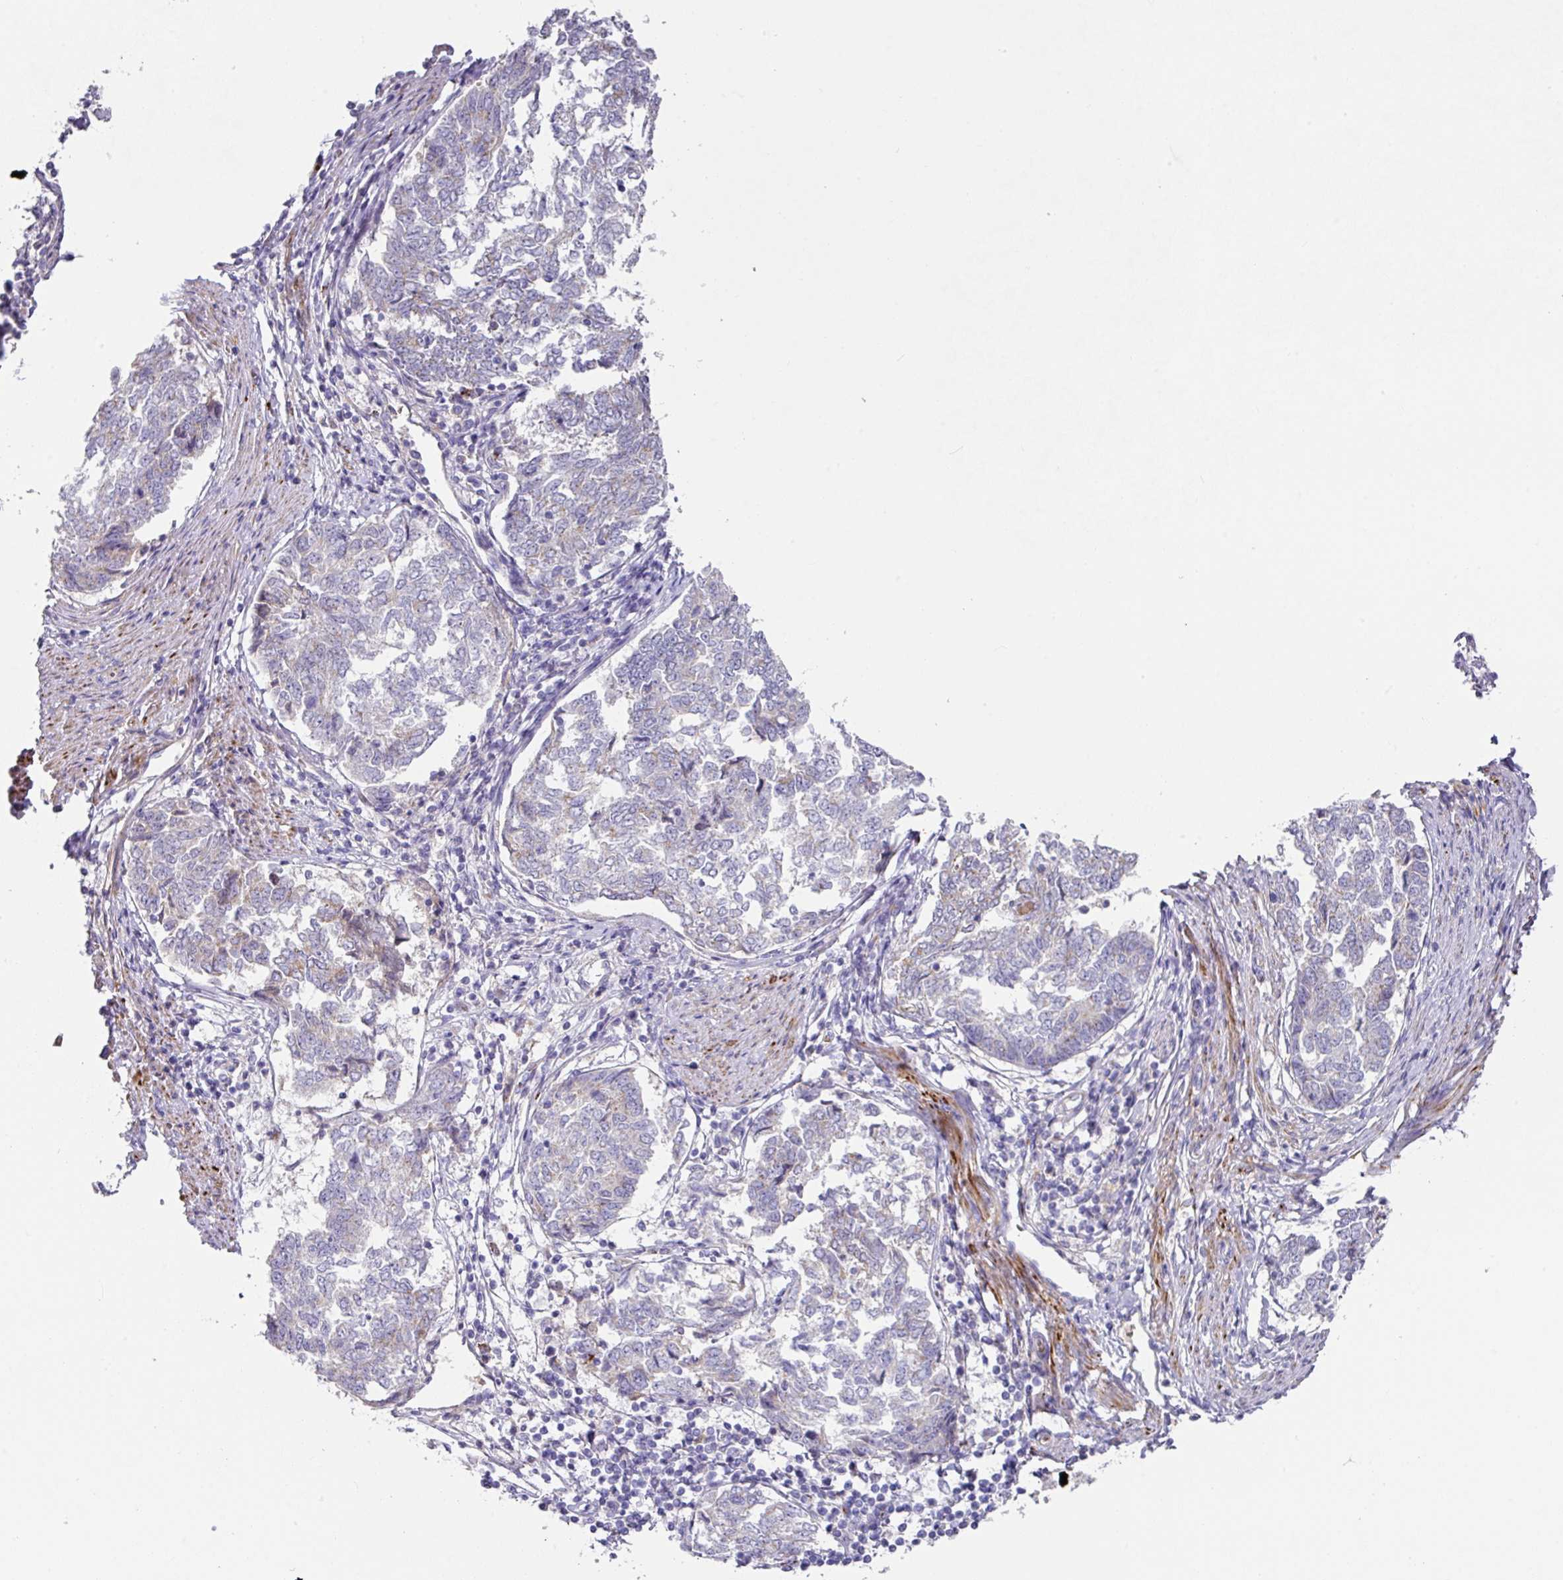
{"staining": {"intensity": "weak", "quantity": "<25%", "location": "cytoplasmic/membranous"}, "tissue": "endometrial cancer", "cell_type": "Tumor cells", "image_type": "cancer", "snomed": [{"axis": "morphology", "description": "Adenocarcinoma, NOS"}, {"axis": "topography", "description": "Endometrium"}], "caption": "An image of endometrial adenocarcinoma stained for a protein reveals no brown staining in tumor cells. The staining is performed using DAB brown chromogen with nuclei counter-stained in using hematoxylin.", "gene": "TARM1", "patient": {"sex": "female", "age": 80}}